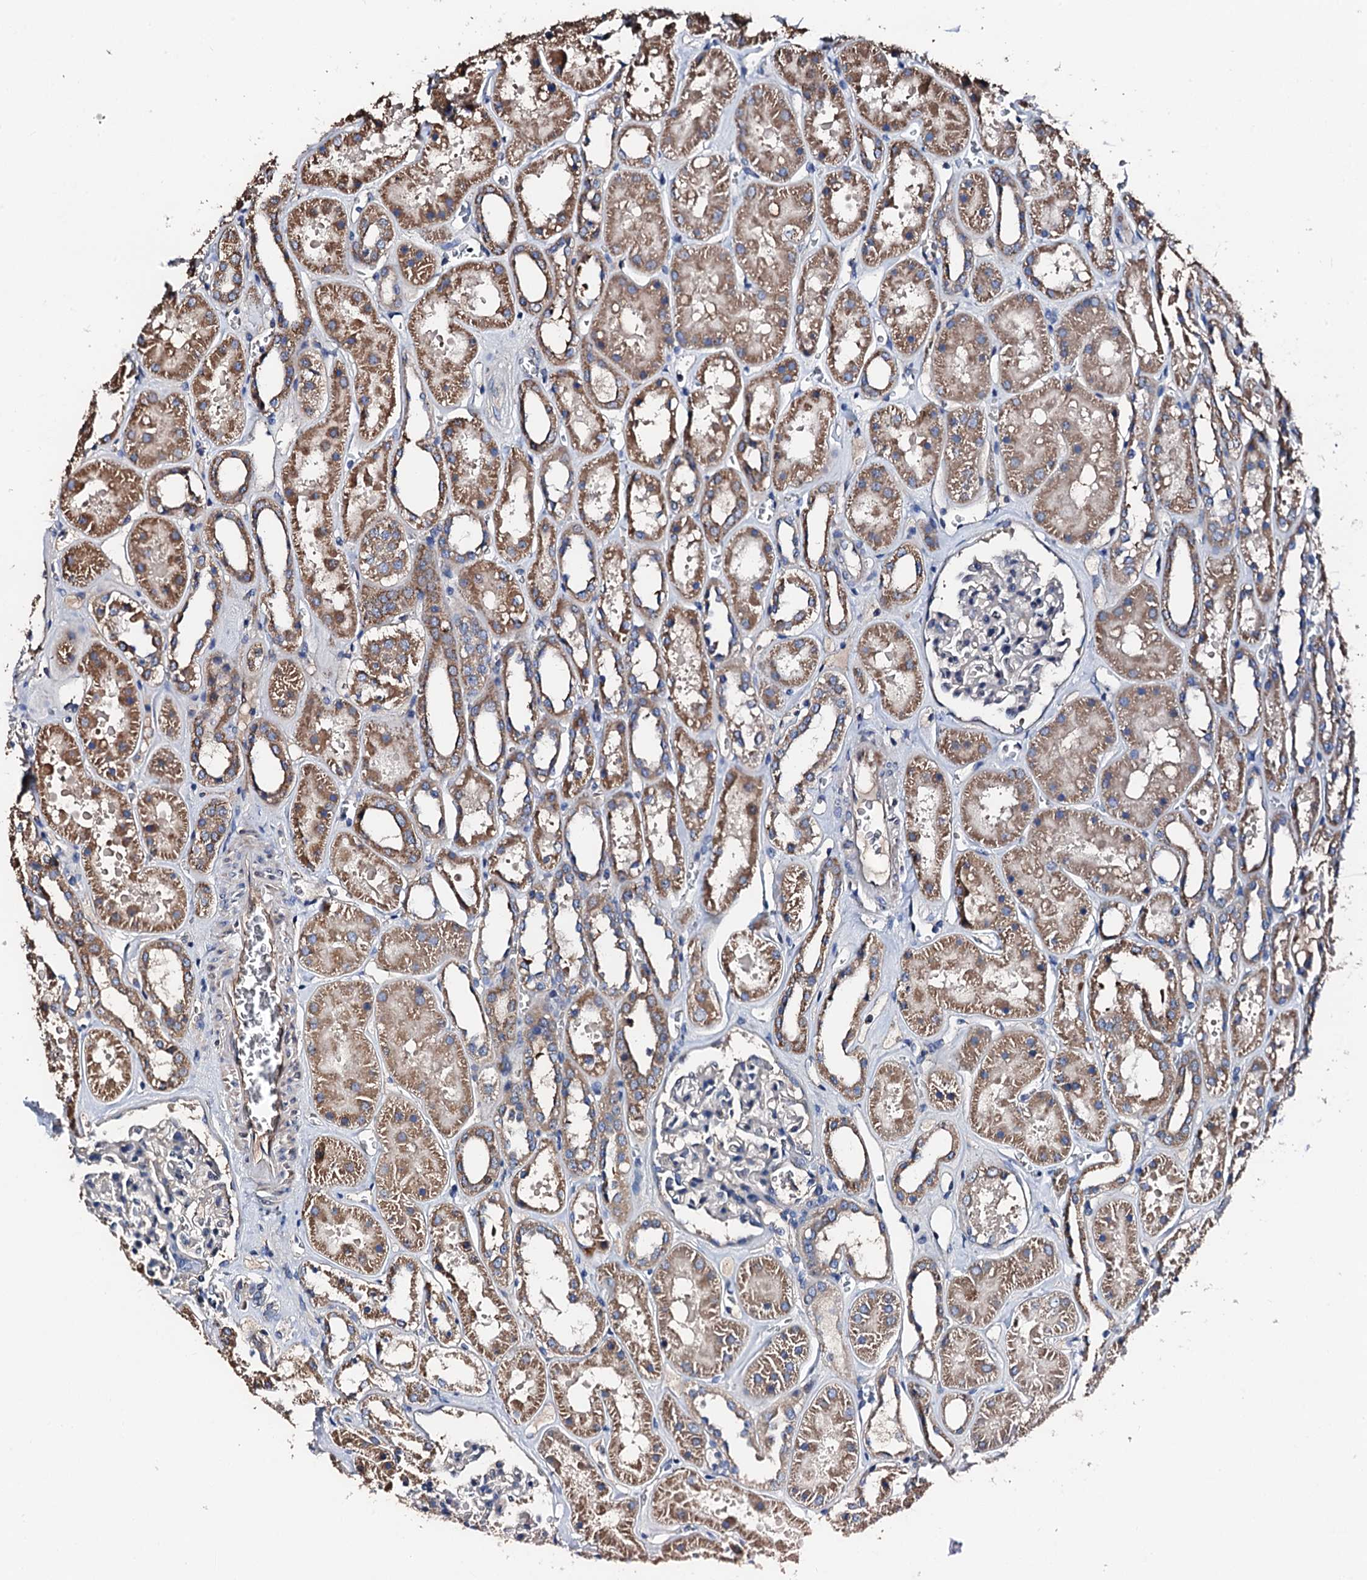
{"staining": {"intensity": "negative", "quantity": "none", "location": "none"}, "tissue": "kidney", "cell_type": "Cells in glomeruli", "image_type": "normal", "snomed": [{"axis": "morphology", "description": "Normal tissue, NOS"}, {"axis": "topography", "description": "Kidney"}], "caption": "Benign kidney was stained to show a protein in brown. There is no significant expression in cells in glomeruli. (Immunohistochemistry, brightfield microscopy, high magnification).", "gene": "TRAFD1", "patient": {"sex": "female", "age": 41}}